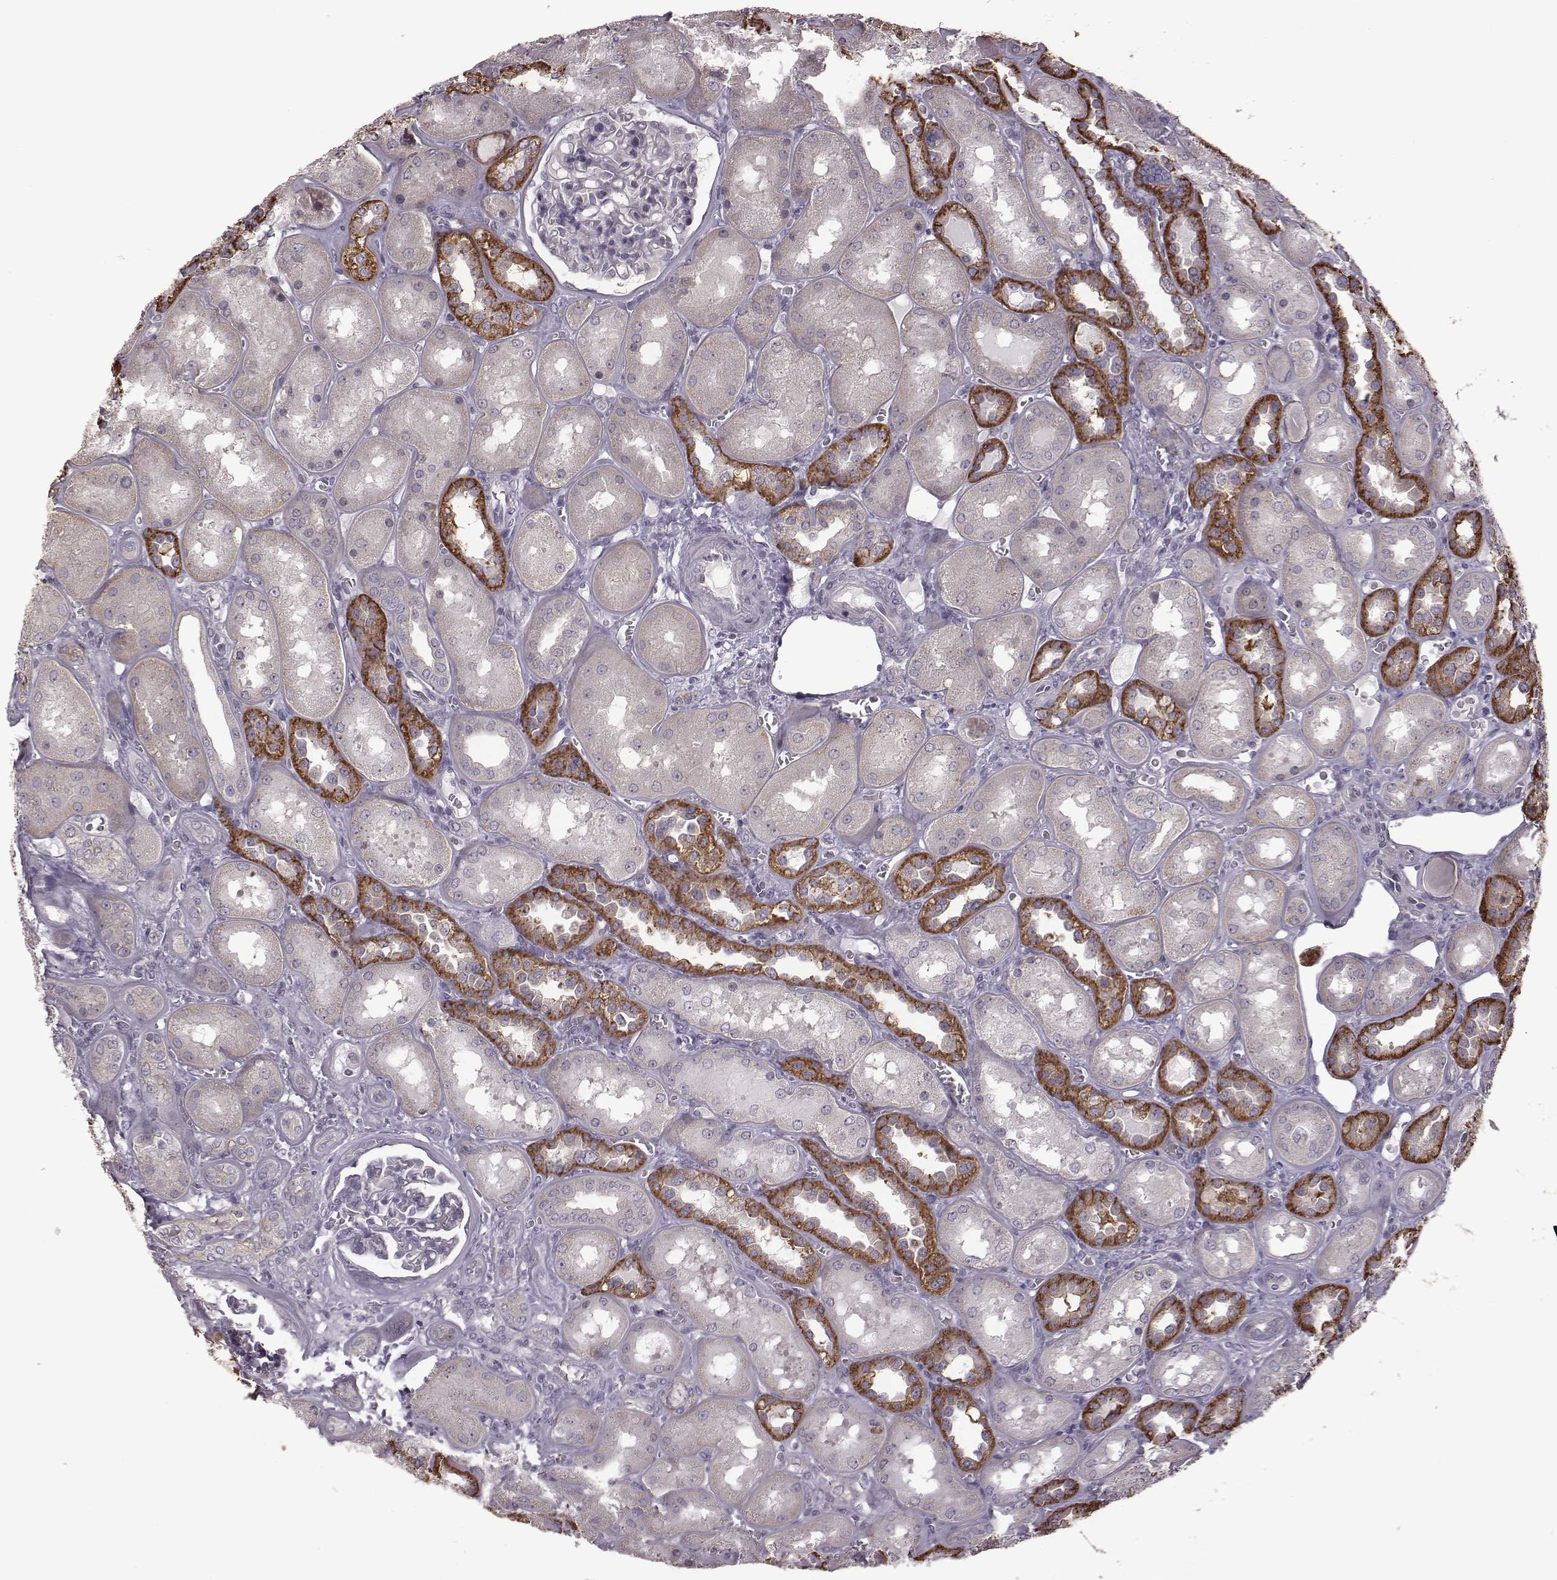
{"staining": {"intensity": "negative", "quantity": "none", "location": "none"}, "tissue": "kidney", "cell_type": "Cells in glomeruli", "image_type": "normal", "snomed": [{"axis": "morphology", "description": "Normal tissue, NOS"}, {"axis": "topography", "description": "Kidney"}], "caption": "Immunohistochemistry (IHC) photomicrograph of unremarkable human kidney stained for a protein (brown), which displays no staining in cells in glomeruli.", "gene": "BICDL1", "patient": {"sex": "male", "age": 73}}